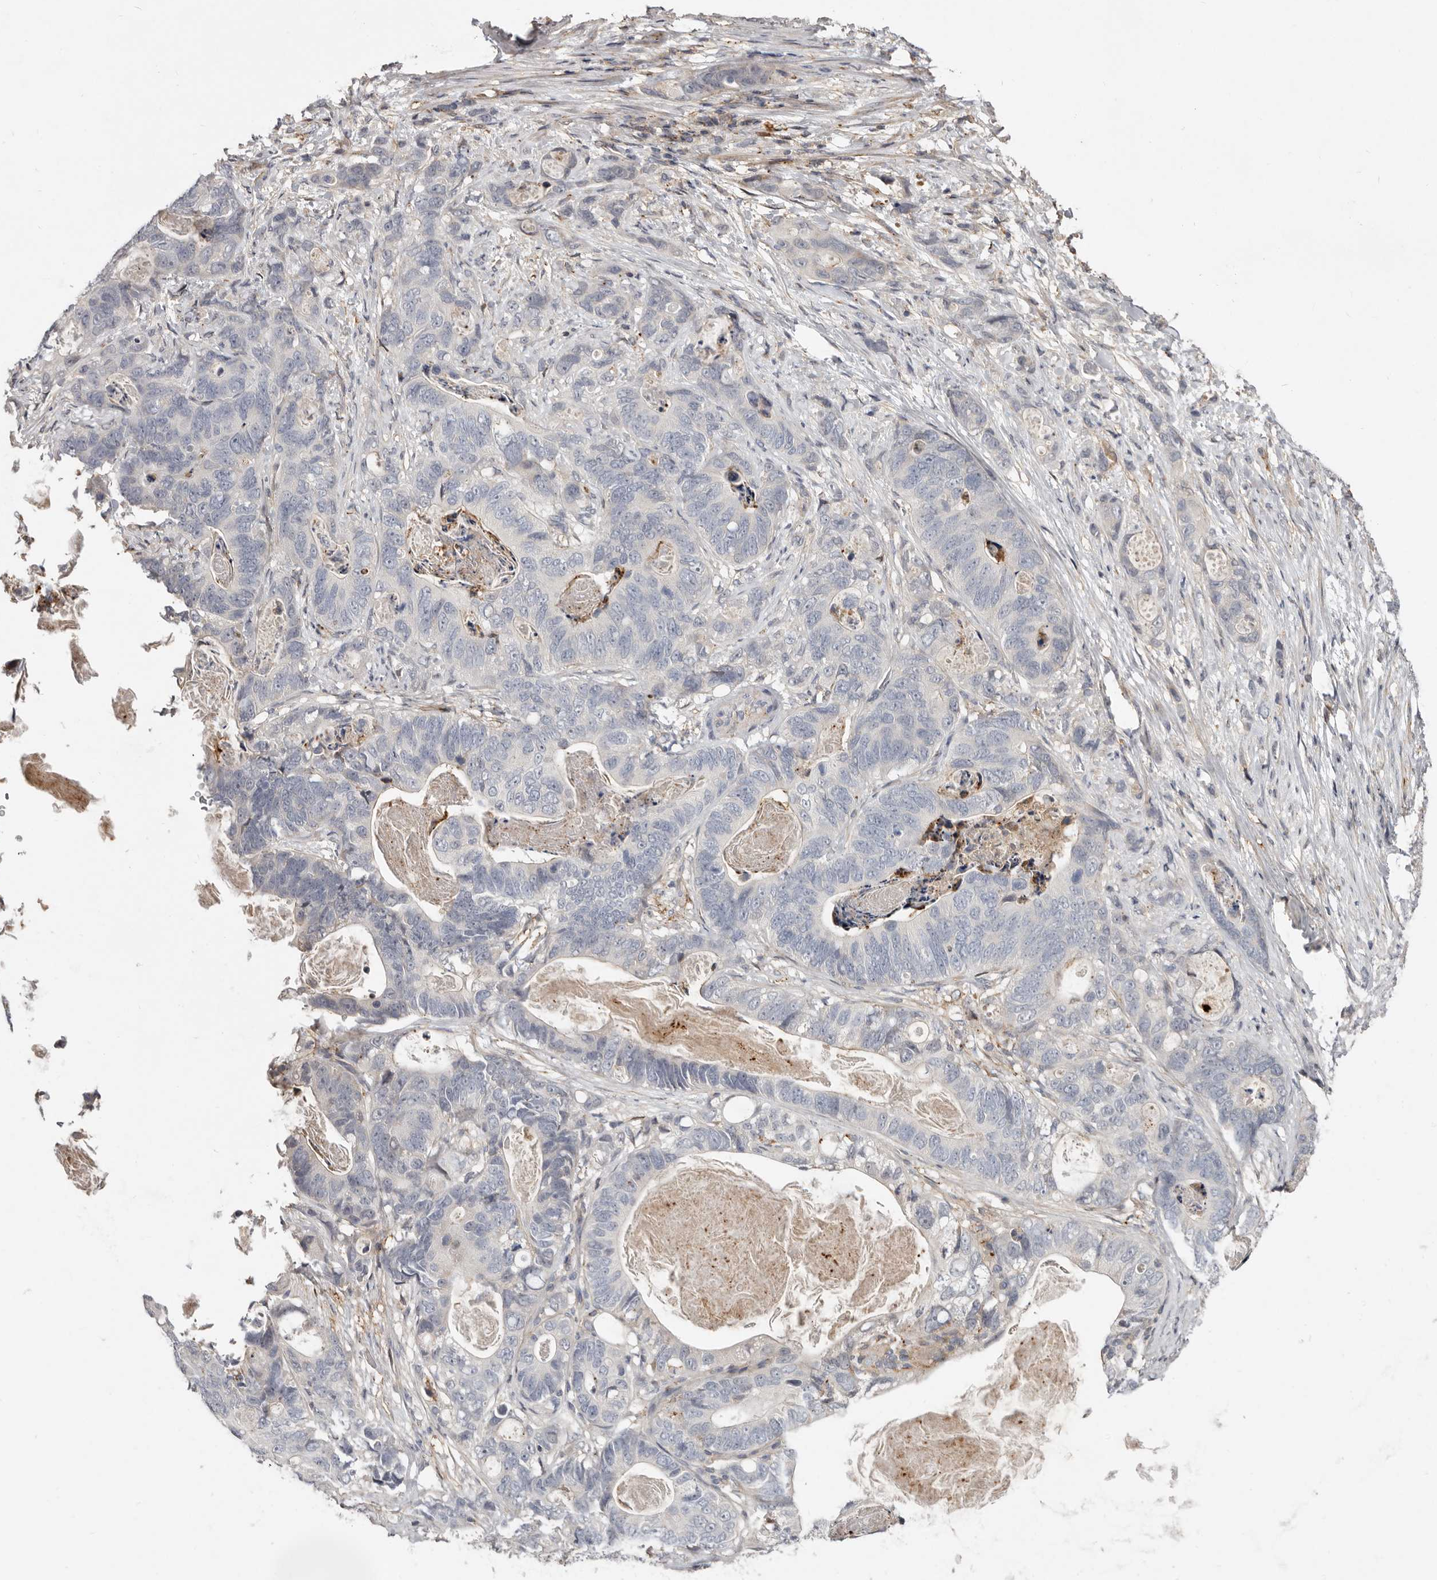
{"staining": {"intensity": "negative", "quantity": "none", "location": "none"}, "tissue": "stomach cancer", "cell_type": "Tumor cells", "image_type": "cancer", "snomed": [{"axis": "morphology", "description": "Normal tissue, NOS"}, {"axis": "morphology", "description": "Adenocarcinoma, NOS"}, {"axis": "topography", "description": "Stomach"}], "caption": "This is an immunohistochemistry image of stomach cancer. There is no positivity in tumor cells.", "gene": "KIF26B", "patient": {"sex": "female", "age": 89}}